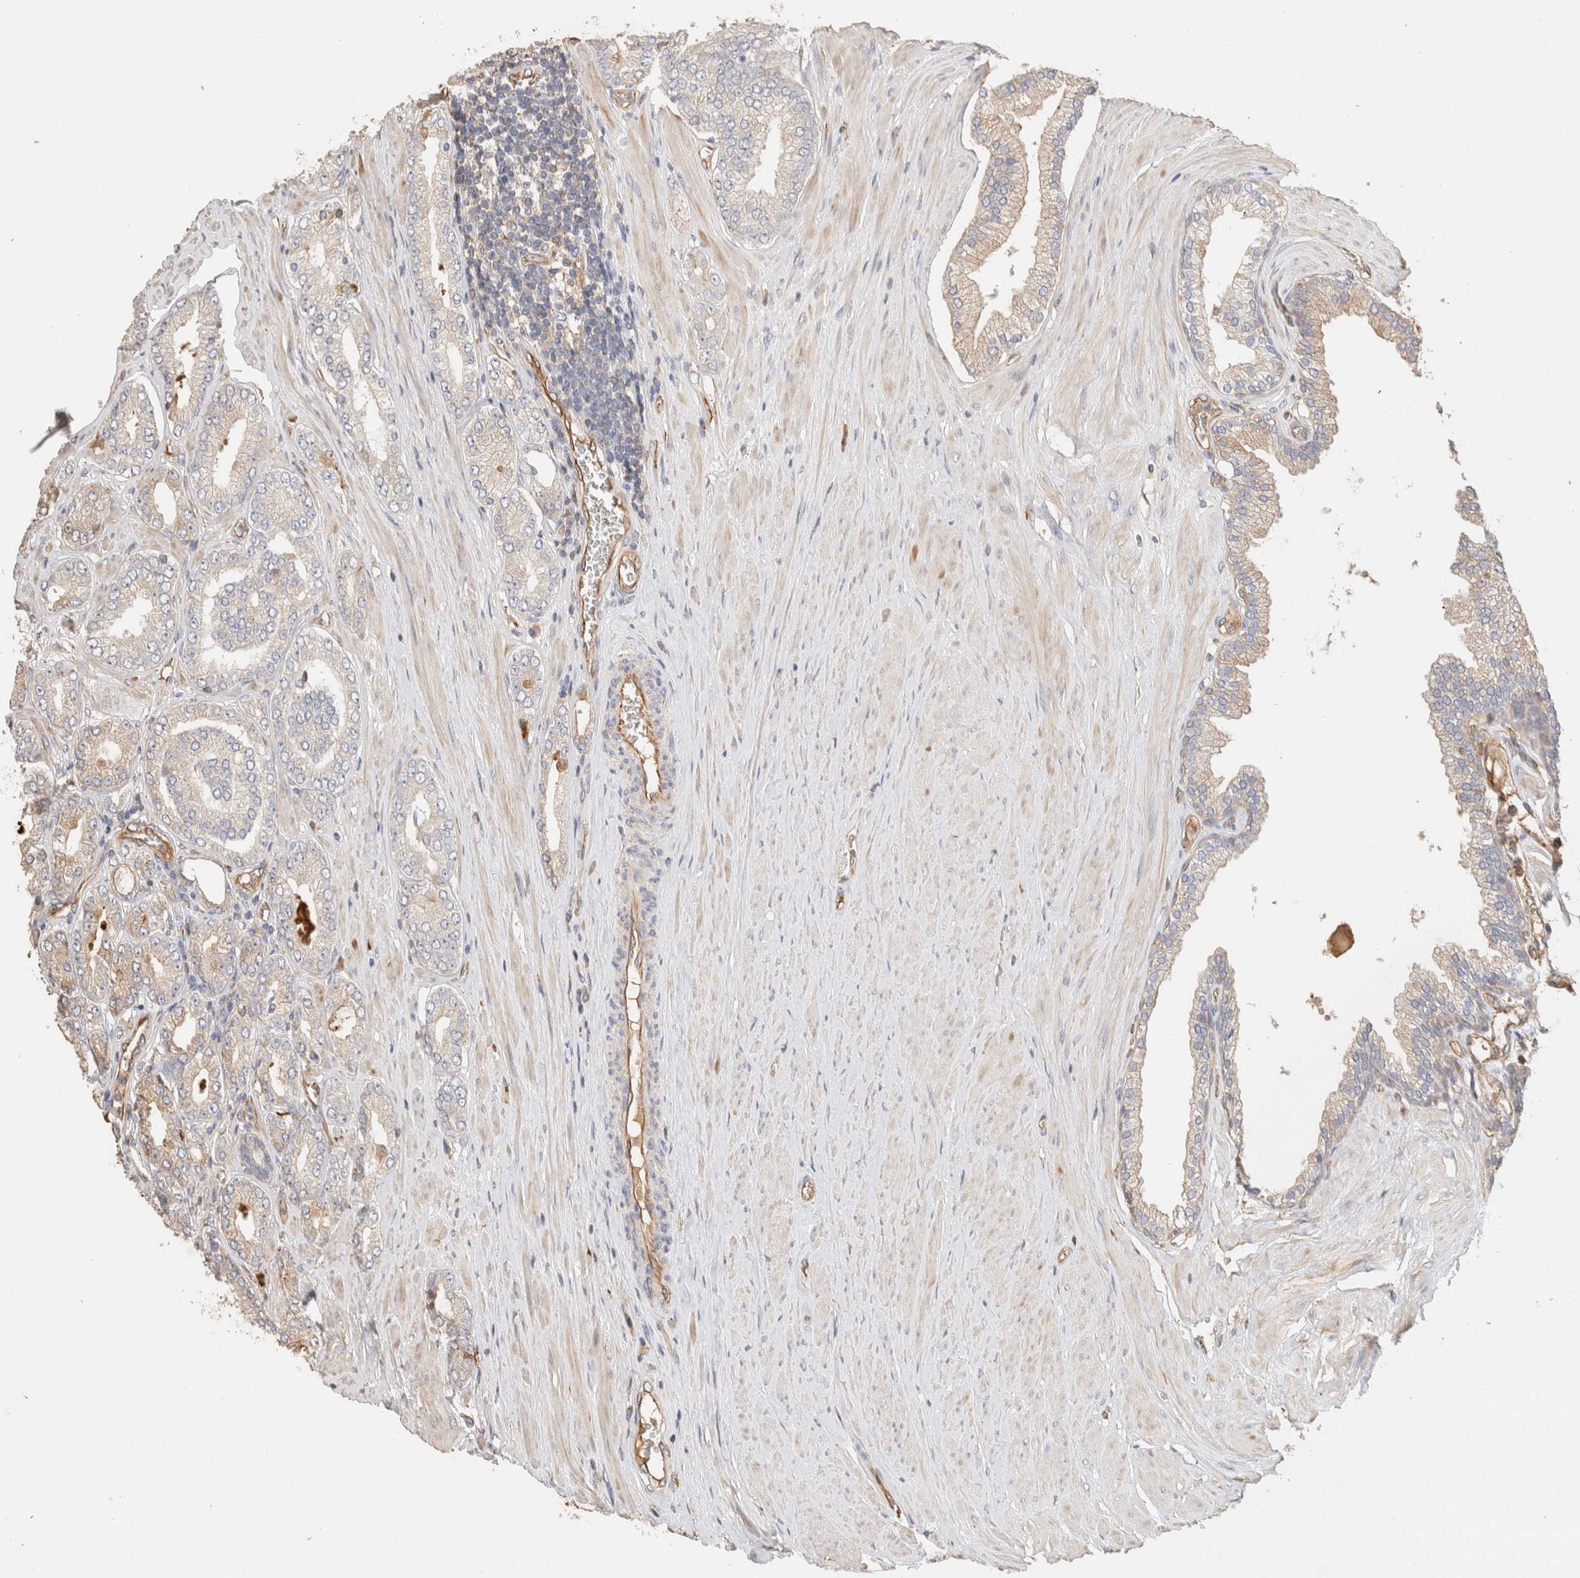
{"staining": {"intensity": "weak", "quantity": "<25%", "location": "cytoplasmic/membranous"}, "tissue": "prostate cancer", "cell_type": "Tumor cells", "image_type": "cancer", "snomed": [{"axis": "morphology", "description": "Adenocarcinoma, Low grade"}, {"axis": "topography", "description": "Prostate"}], "caption": "Protein analysis of prostate adenocarcinoma (low-grade) exhibits no significant positivity in tumor cells.", "gene": "PROS1", "patient": {"sex": "male", "age": 62}}